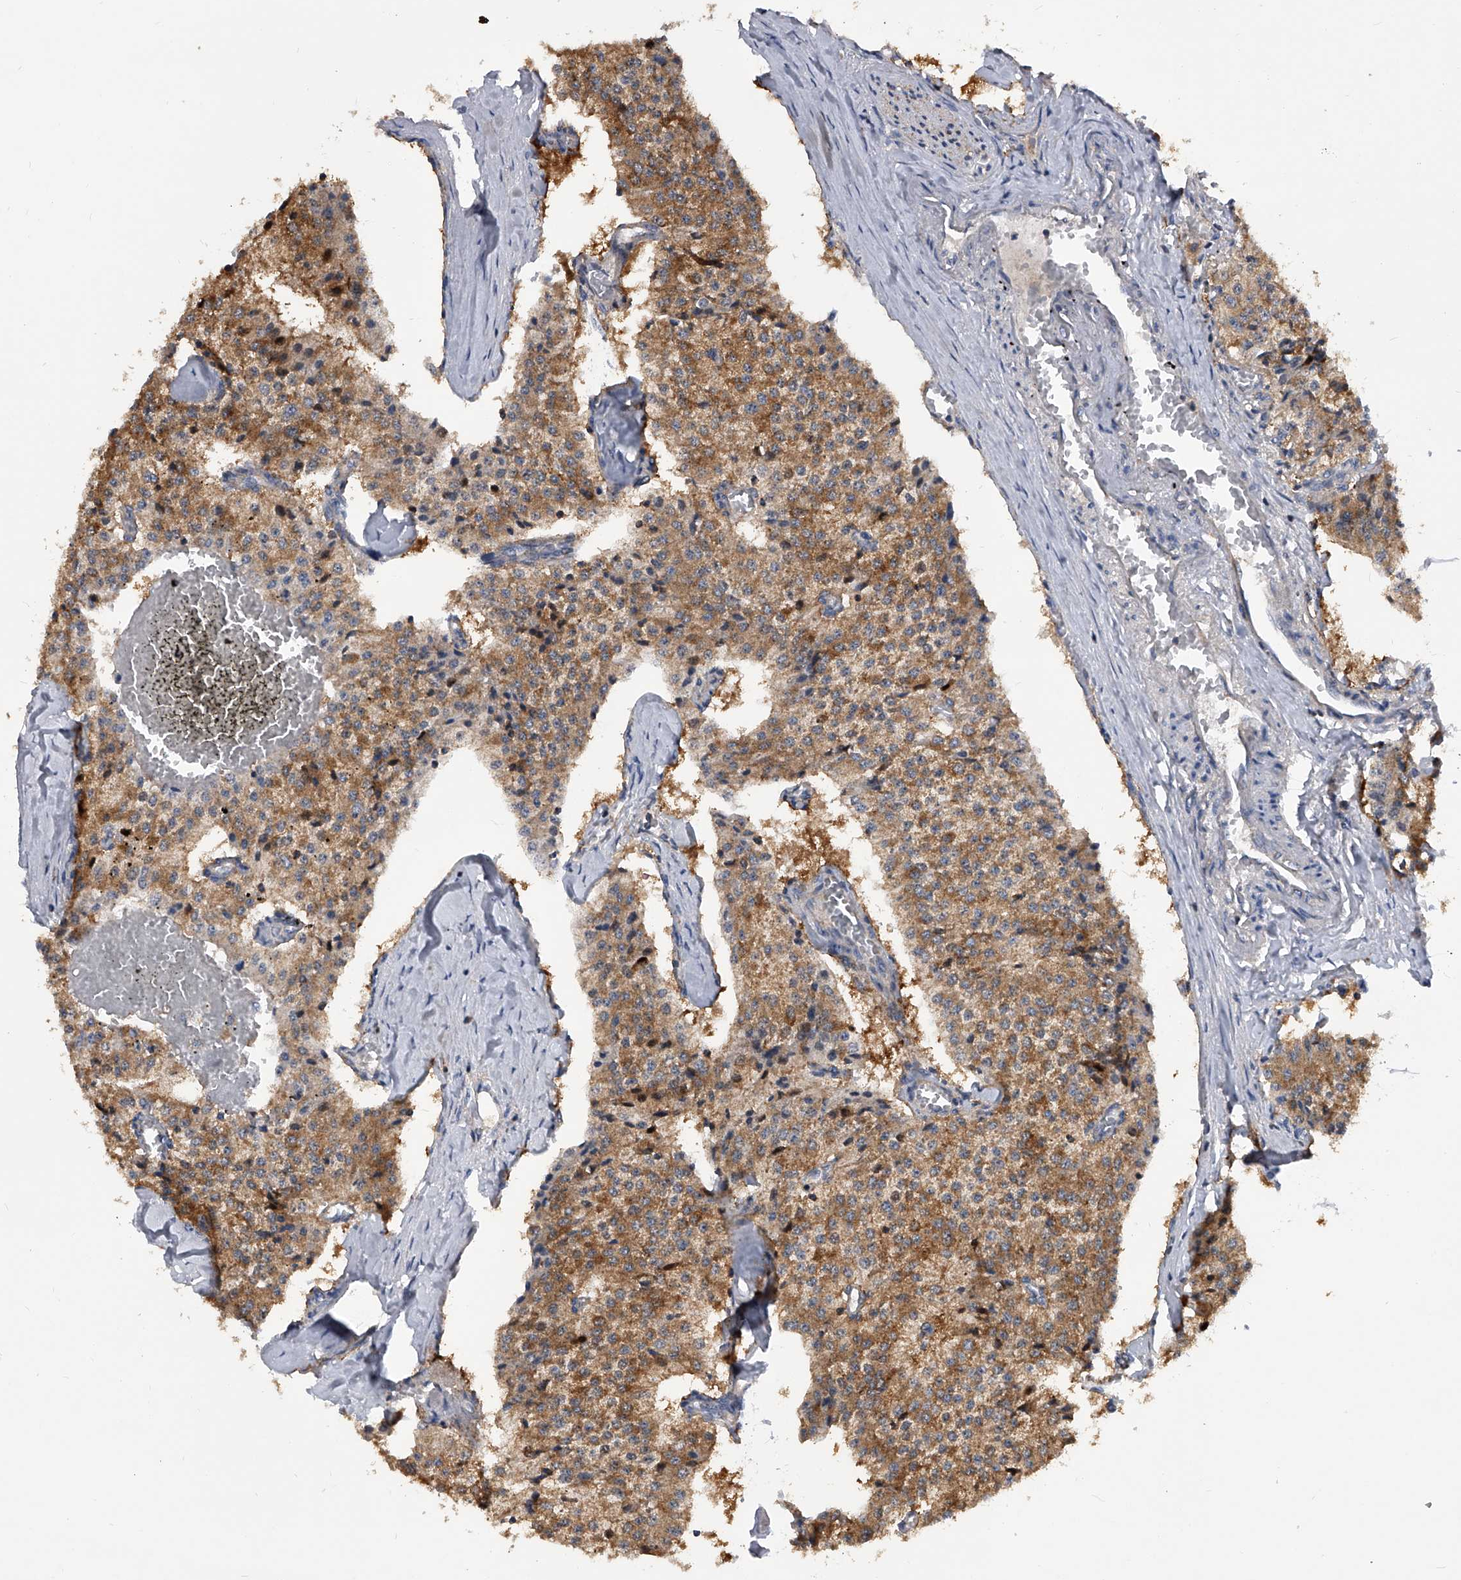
{"staining": {"intensity": "moderate", "quantity": ">75%", "location": "cytoplasmic/membranous"}, "tissue": "carcinoid", "cell_type": "Tumor cells", "image_type": "cancer", "snomed": [{"axis": "morphology", "description": "Carcinoid, malignant, NOS"}, {"axis": "topography", "description": "Colon"}], "caption": "Malignant carcinoid stained with DAB (3,3'-diaminobenzidine) immunohistochemistry demonstrates medium levels of moderate cytoplasmic/membranous expression in approximately >75% of tumor cells. The staining was performed using DAB, with brown indicating positive protein expression. Nuclei are stained blue with hematoxylin.", "gene": "ATG5", "patient": {"sex": "female", "age": 52}}